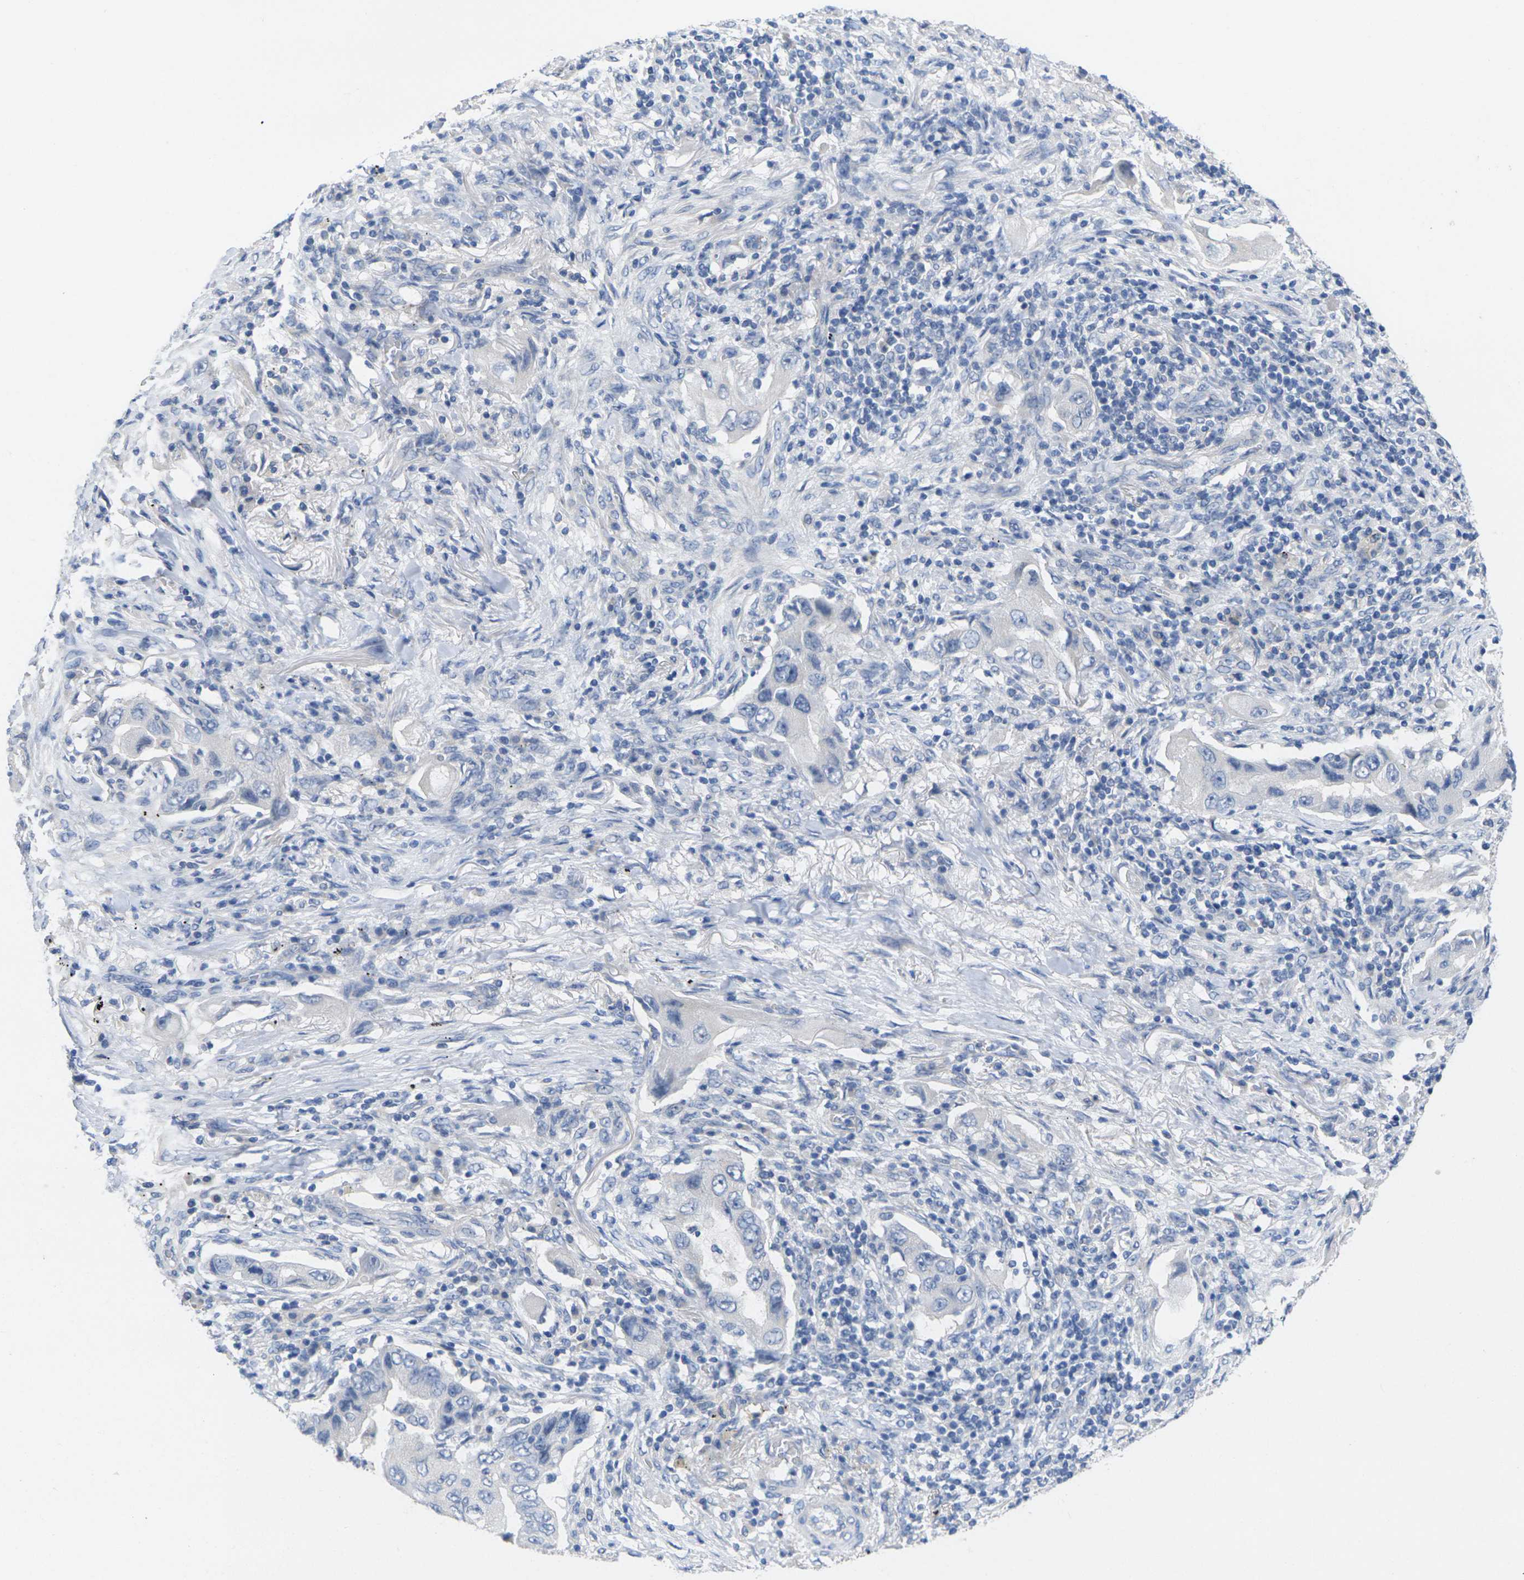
{"staining": {"intensity": "negative", "quantity": "none", "location": "none"}, "tissue": "lung cancer", "cell_type": "Tumor cells", "image_type": "cancer", "snomed": [{"axis": "morphology", "description": "Adenocarcinoma, NOS"}, {"axis": "topography", "description": "Lung"}], "caption": "The histopathology image reveals no staining of tumor cells in lung cancer.", "gene": "TNNI3", "patient": {"sex": "female", "age": 65}}